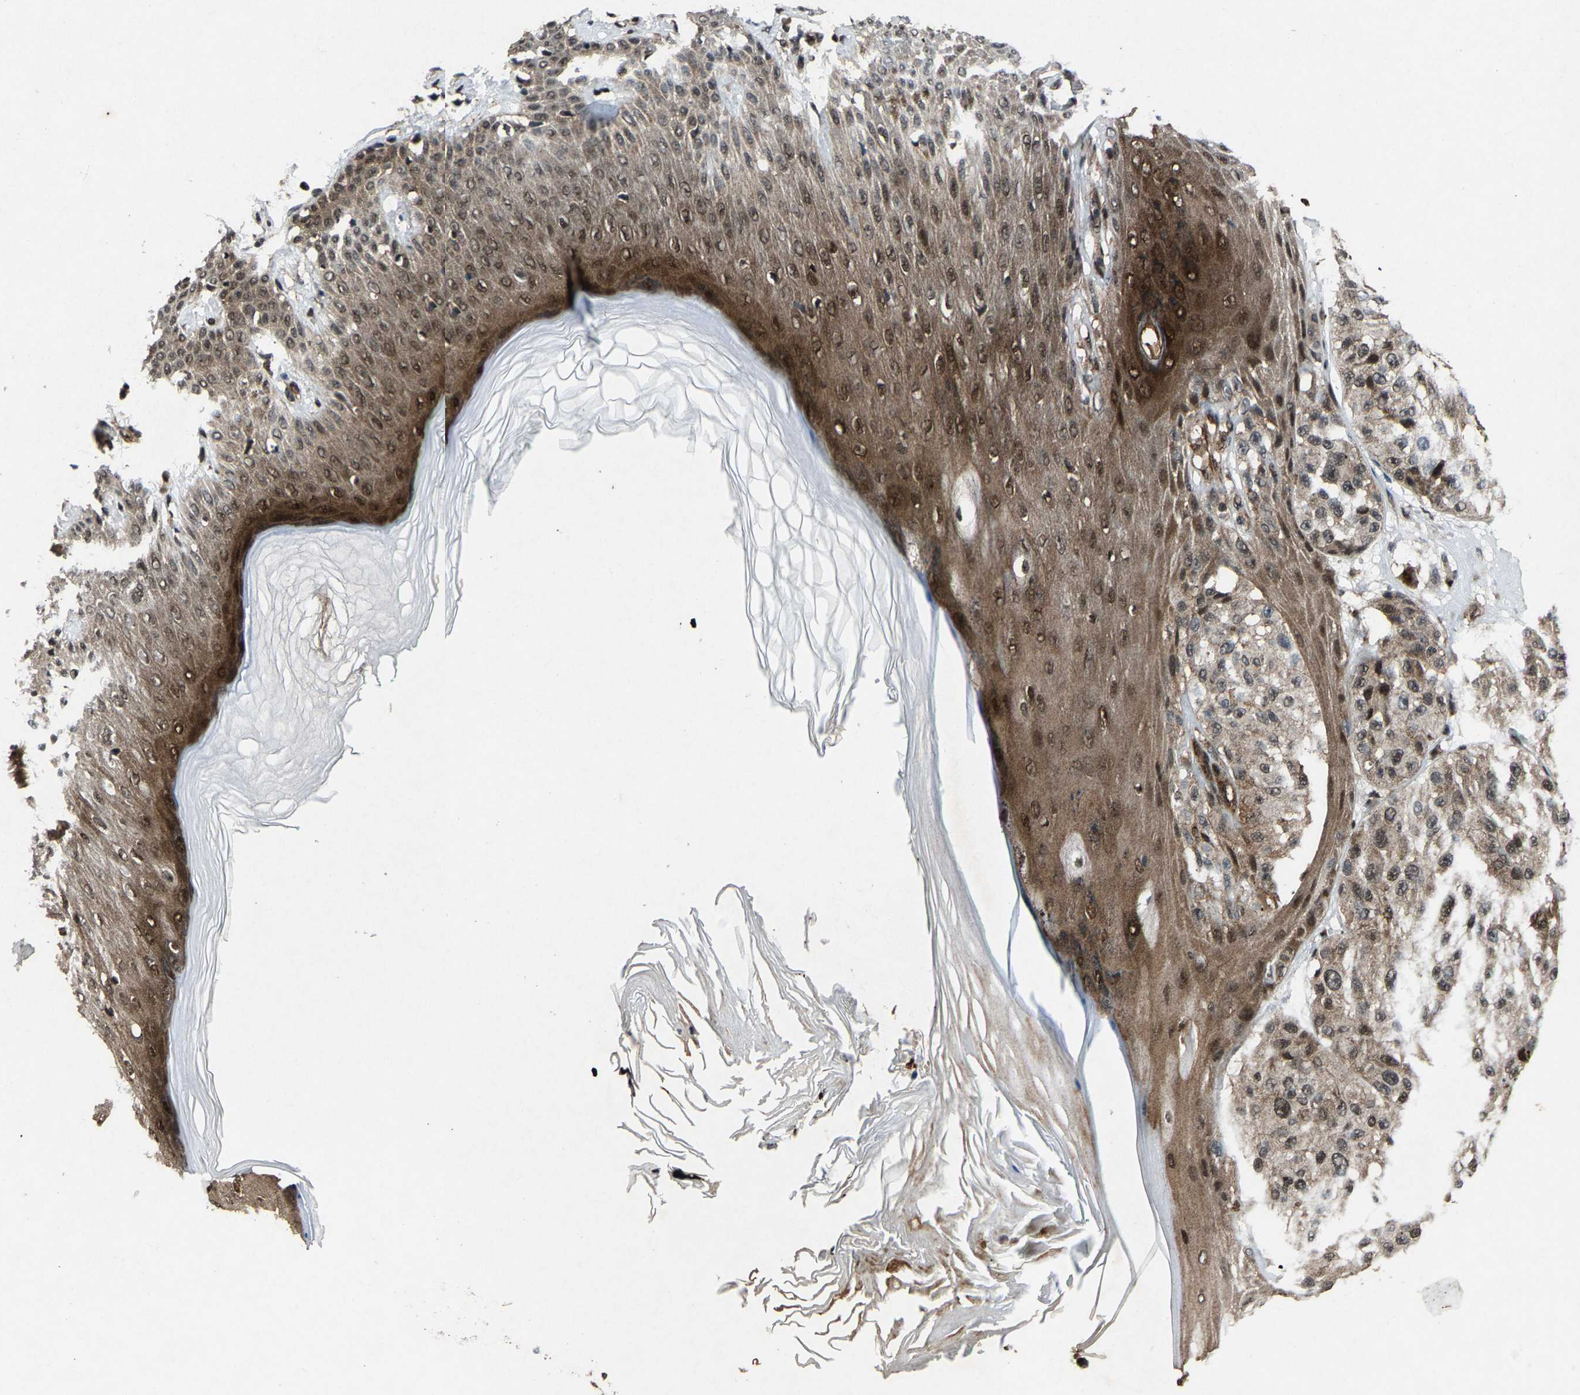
{"staining": {"intensity": "weak", "quantity": ">75%", "location": "nuclear"}, "tissue": "melanoma", "cell_type": "Tumor cells", "image_type": "cancer", "snomed": [{"axis": "morphology", "description": "Malignant melanoma, NOS"}, {"axis": "topography", "description": "Skin"}], "caption": "This is an image of immunohistochemistry (IHC) staining of melanoma, which shows weak expression in the nuclear of tumor cells.", "gene": "ATXN3", "patient": {"sex": "female", "age": 46}}